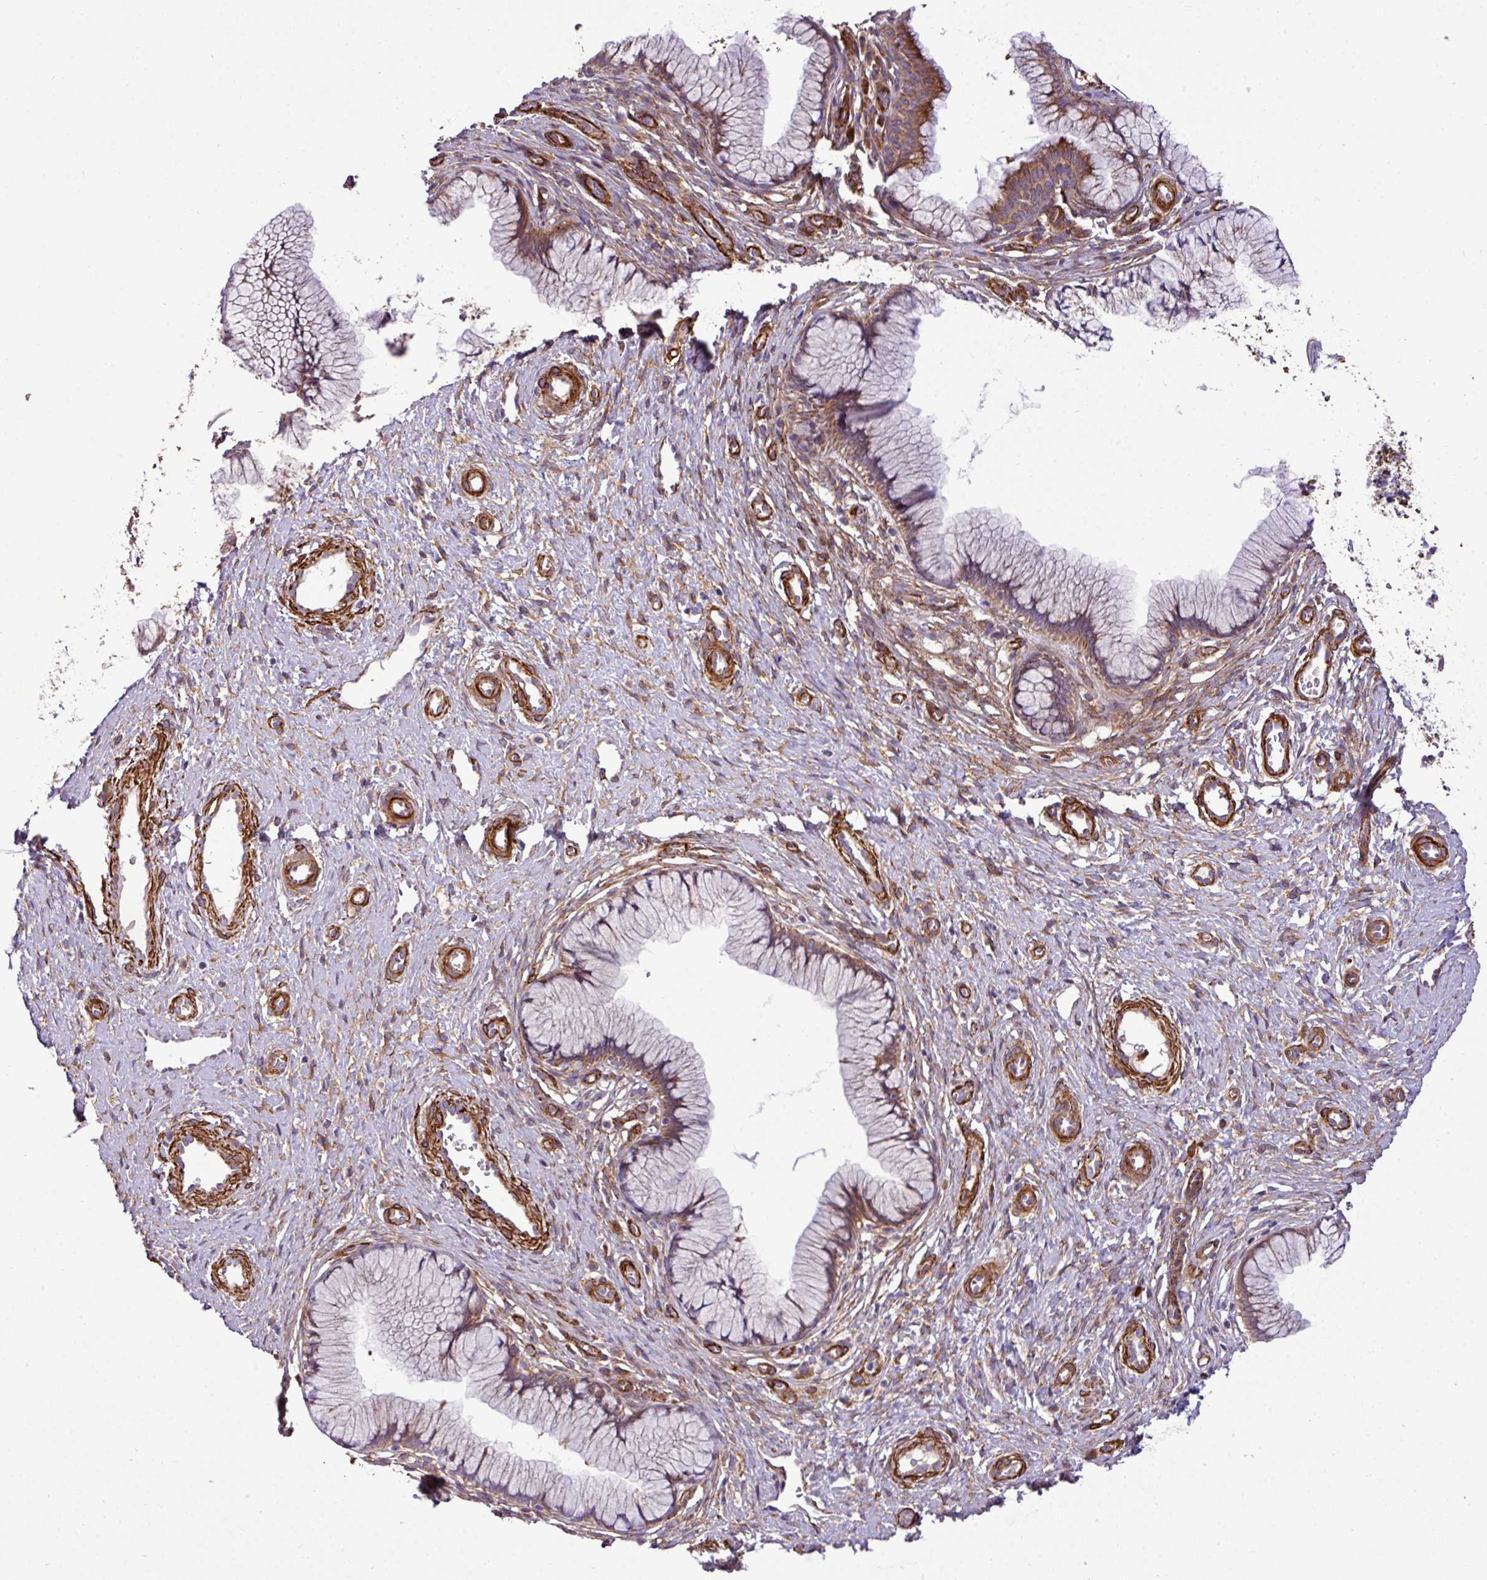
{"staining": {"intensity": "moderate", "quantity": "25%-75%", "location": "cytoplasmic/membranous"}, "tissue": "cervix", "cell_type": "Glandular cells", "image_type": "normal", "snomed": [{"axis": "morphology", "description": "Normal tissue, NOS"}, {"axis": "topography", "description": "Cervix"}], "caption": "An image of human cervix stained for a protein exhibits moderate cytoplasmic/membranous brown staining in glandular cells. (brown staining indicates protein expression, while blue staining denotes nuclei).", "gene": "FAM47E", "patient": {"sex": "female", "age": 36}}